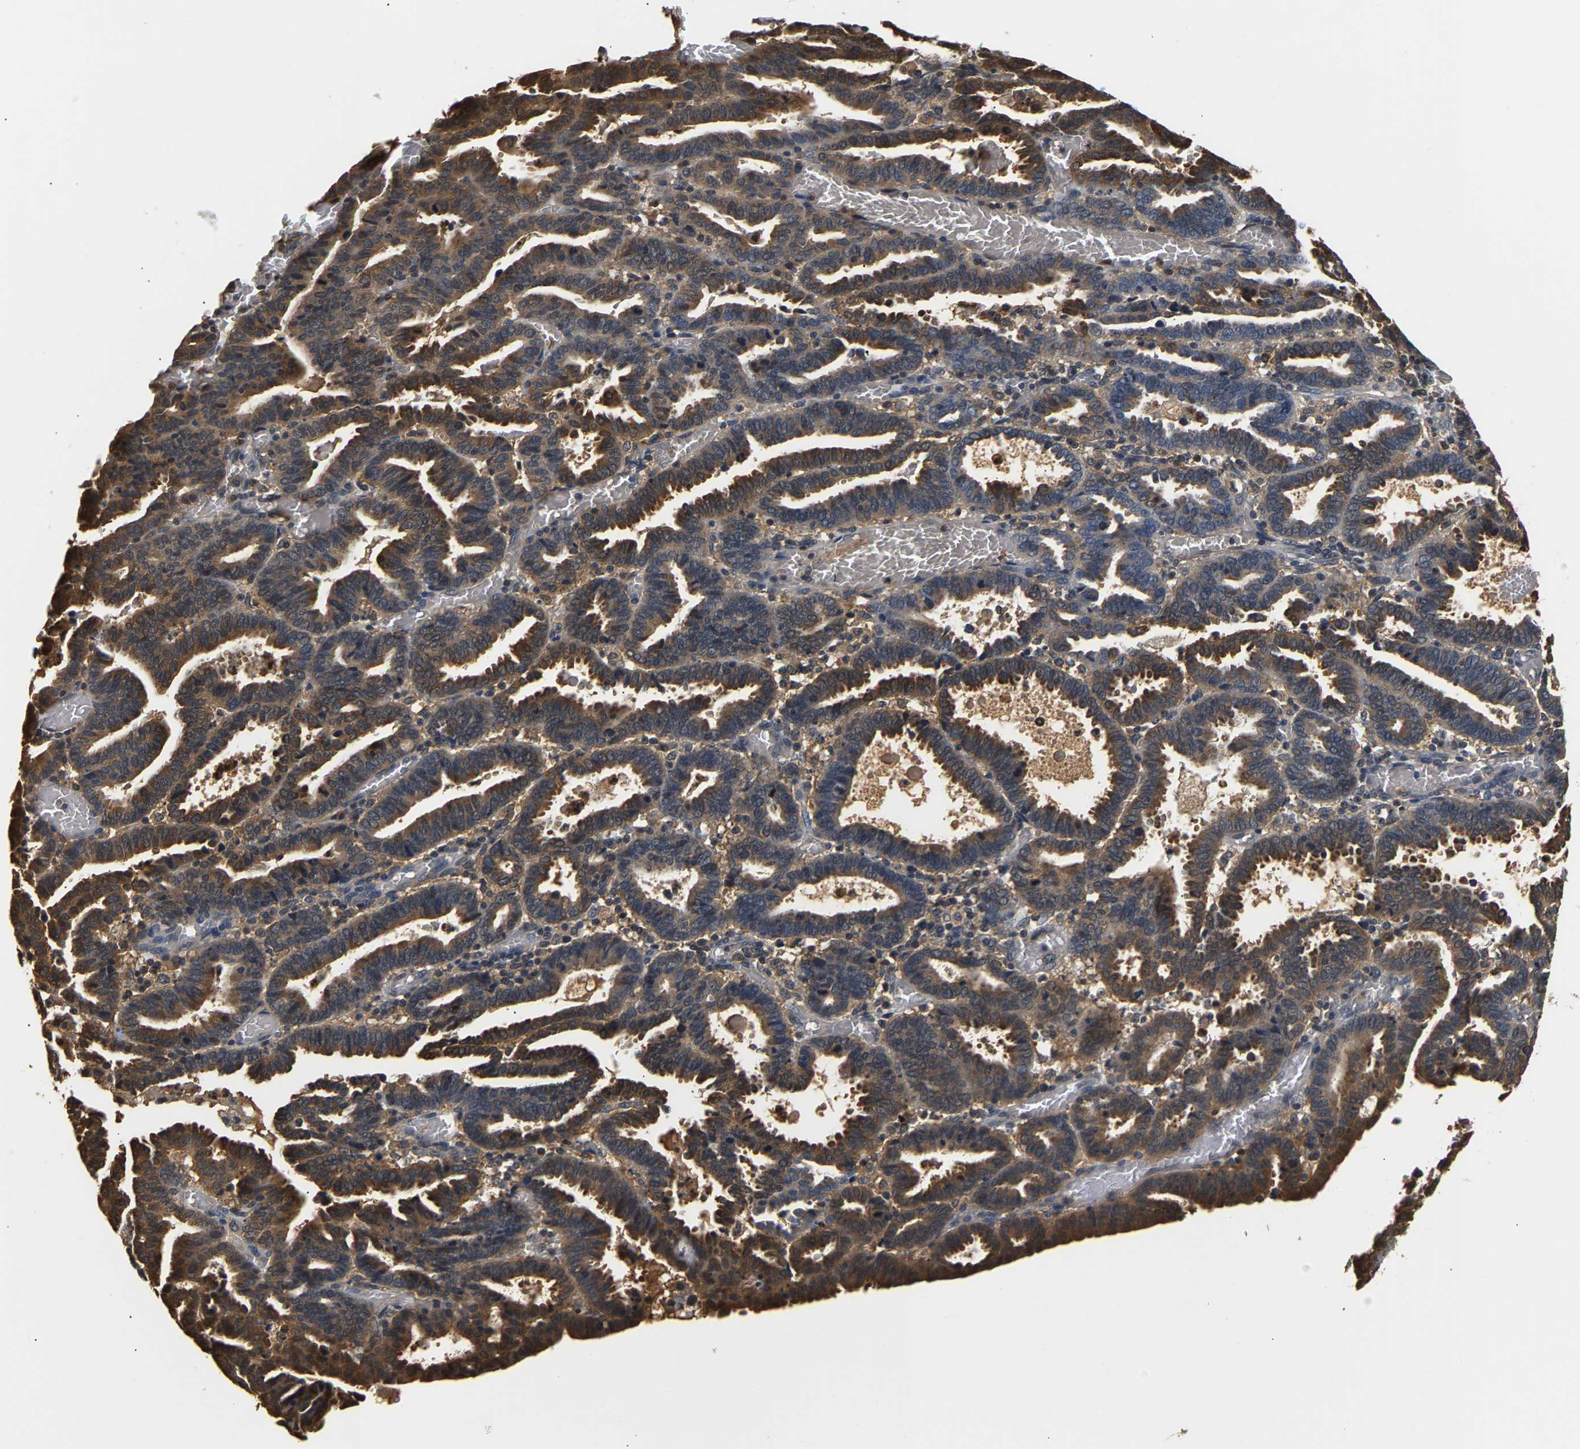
{"staining": {"intensity": "strong", "quantity": "25%-75%", "location": "cytoplasmic/membranous"}, "tissue": "endometrial cancer", "cell_type": "Tumor cells", "image_type": "cancer", "snomed": [{"axis": "morphology", "description": "Adenocarcinoma, NOS"}, {"axis": "topography", "description": "Uterus"}], "caption": "Immunohistochemistry micrograph of human endometrial cancer stained for a protein (brown), which displays high levels of strong cytoplasmic/membranous staining in about 25%-75% of tumor cells.", "gene": "GPI", "patient": {"sex": "female", "age": 83}}